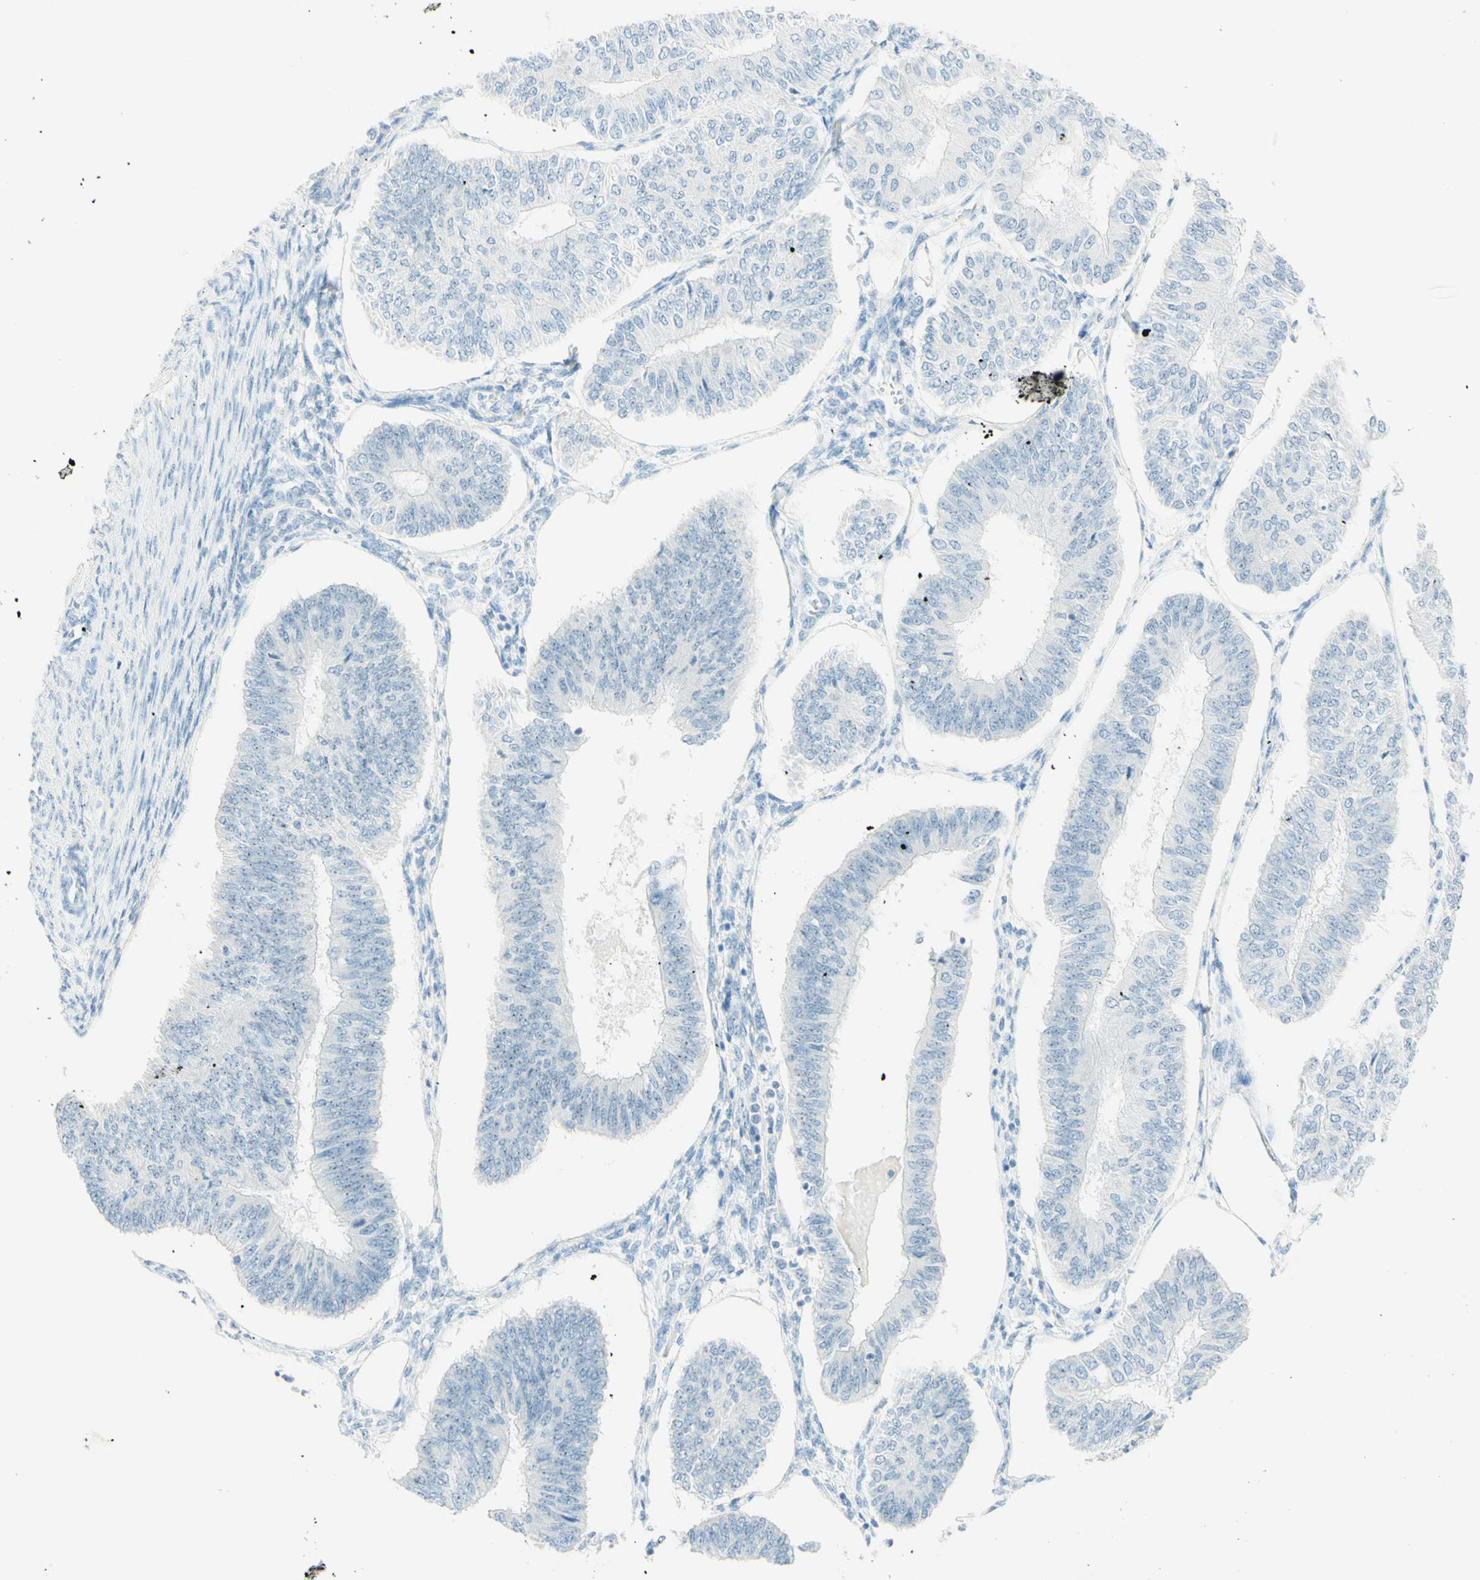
{"staining": {"intensity": "negative", "quantity": "none", "location": "none"}, "tissue": "endometrial cancer", "cell_type": "Tumor cells", "image_type": "cancer", "snomed": [{"axis": "morphology", "description": "Adenocarcinoma, NOS"}, {"axis": "topography", "description": "Endometrium"}], "caption": "The image demonstrates no significant staining in tumor cells of adenocarcinoma (endometrial).", "gene": "FMR1NB", "patient": {"sex": "female", "age": 58}}